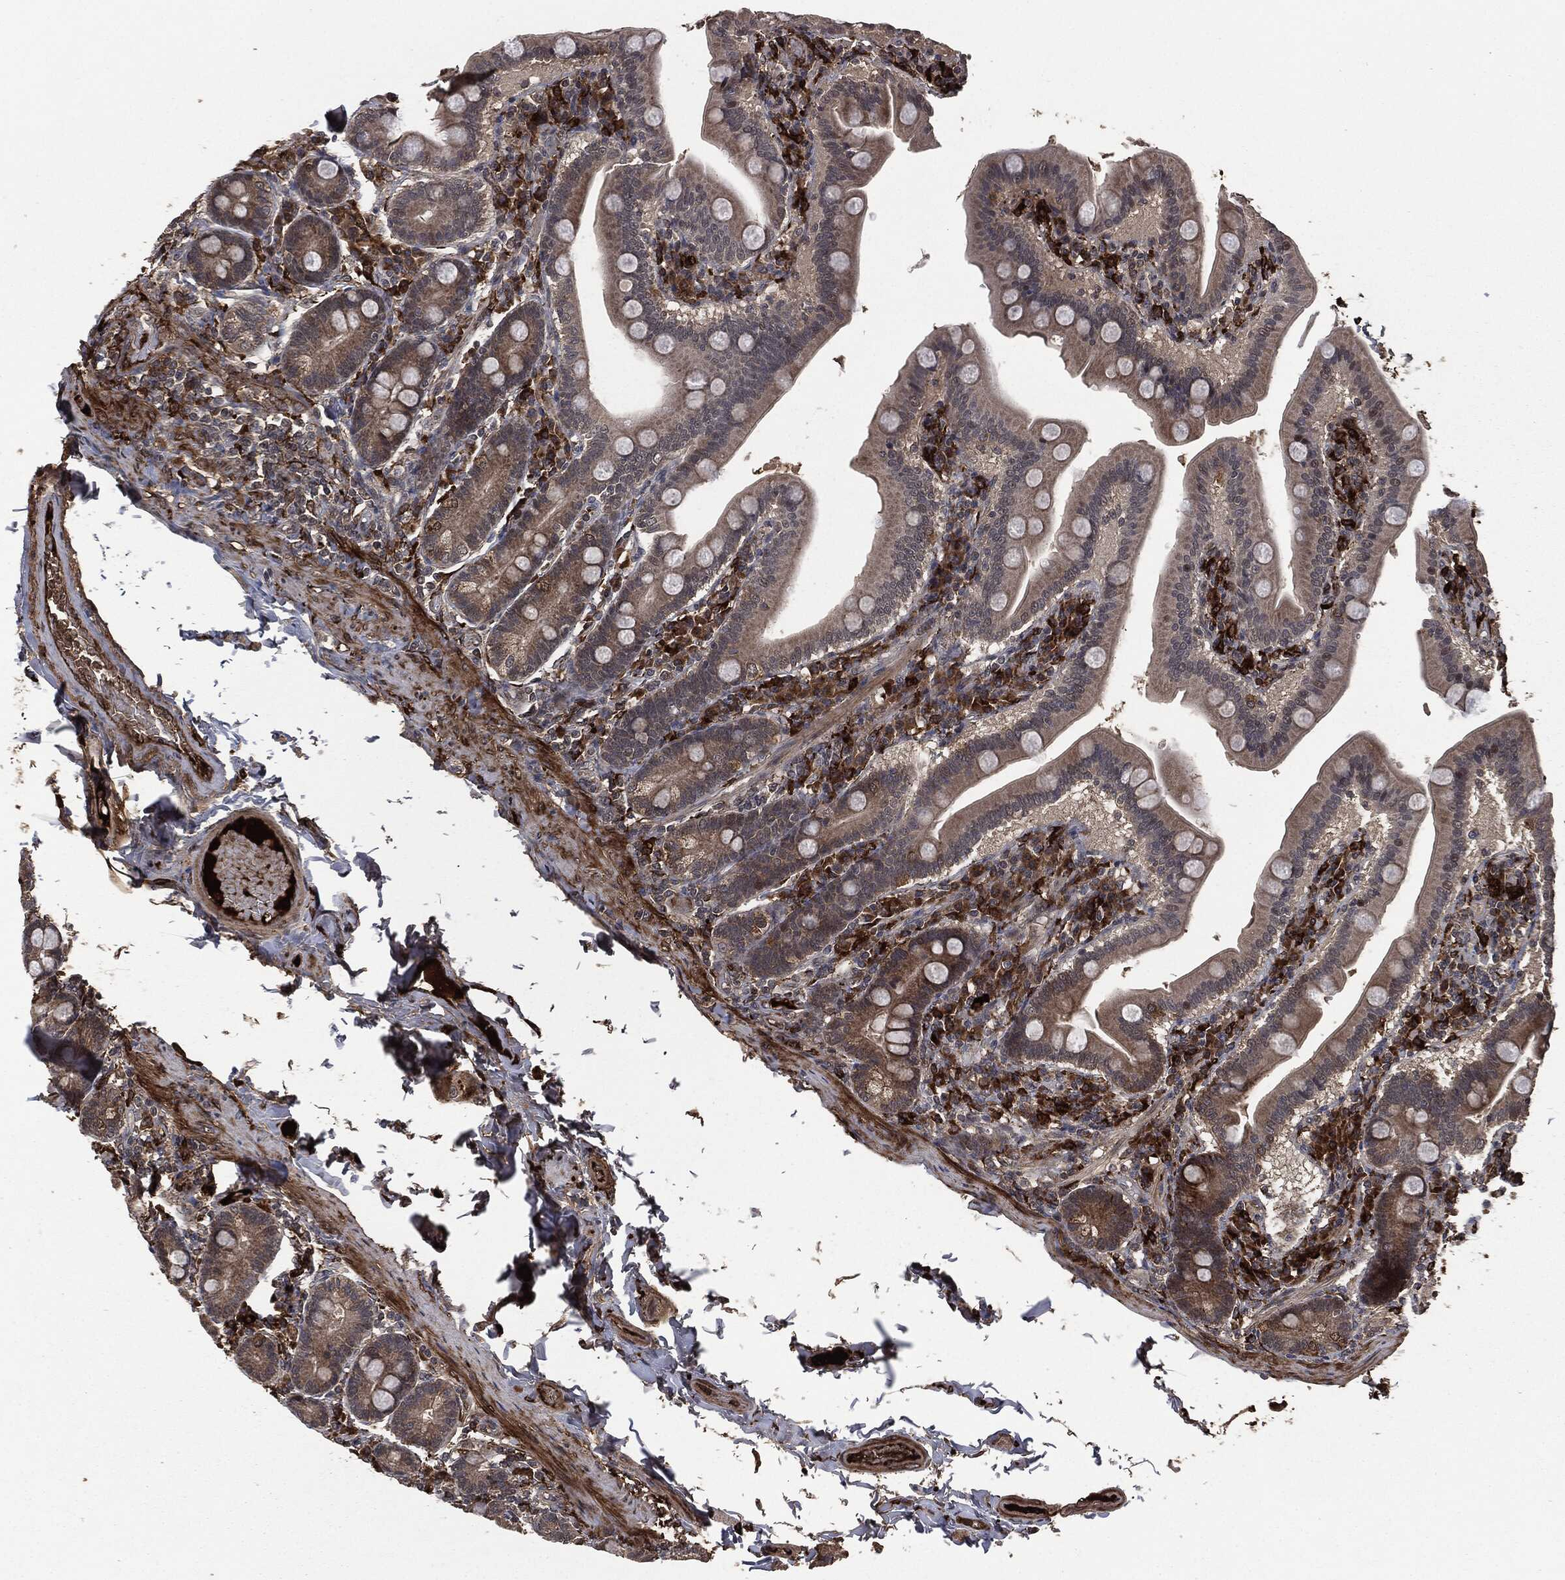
{"staining": {"intensity": "moderate", "quantity": "<25%", "location": "cytoplasmic/membranous"}, "tissue": "small intestine", "cell_type": "Glandular cells", "image_type": "normal", "snomed": [{"axis": "morphology", "description": "Normal tissue, NOS"}, {"axis": "topography", "description": "Small intestine"}], "caption": "Small intestine stained for a protein (brown) displays moderate cytoplasmic/membranous positive positivity in about <25% of glandular cells.", "gene": "CRABP2", "patient": {"sex": "male", "age": 66}}